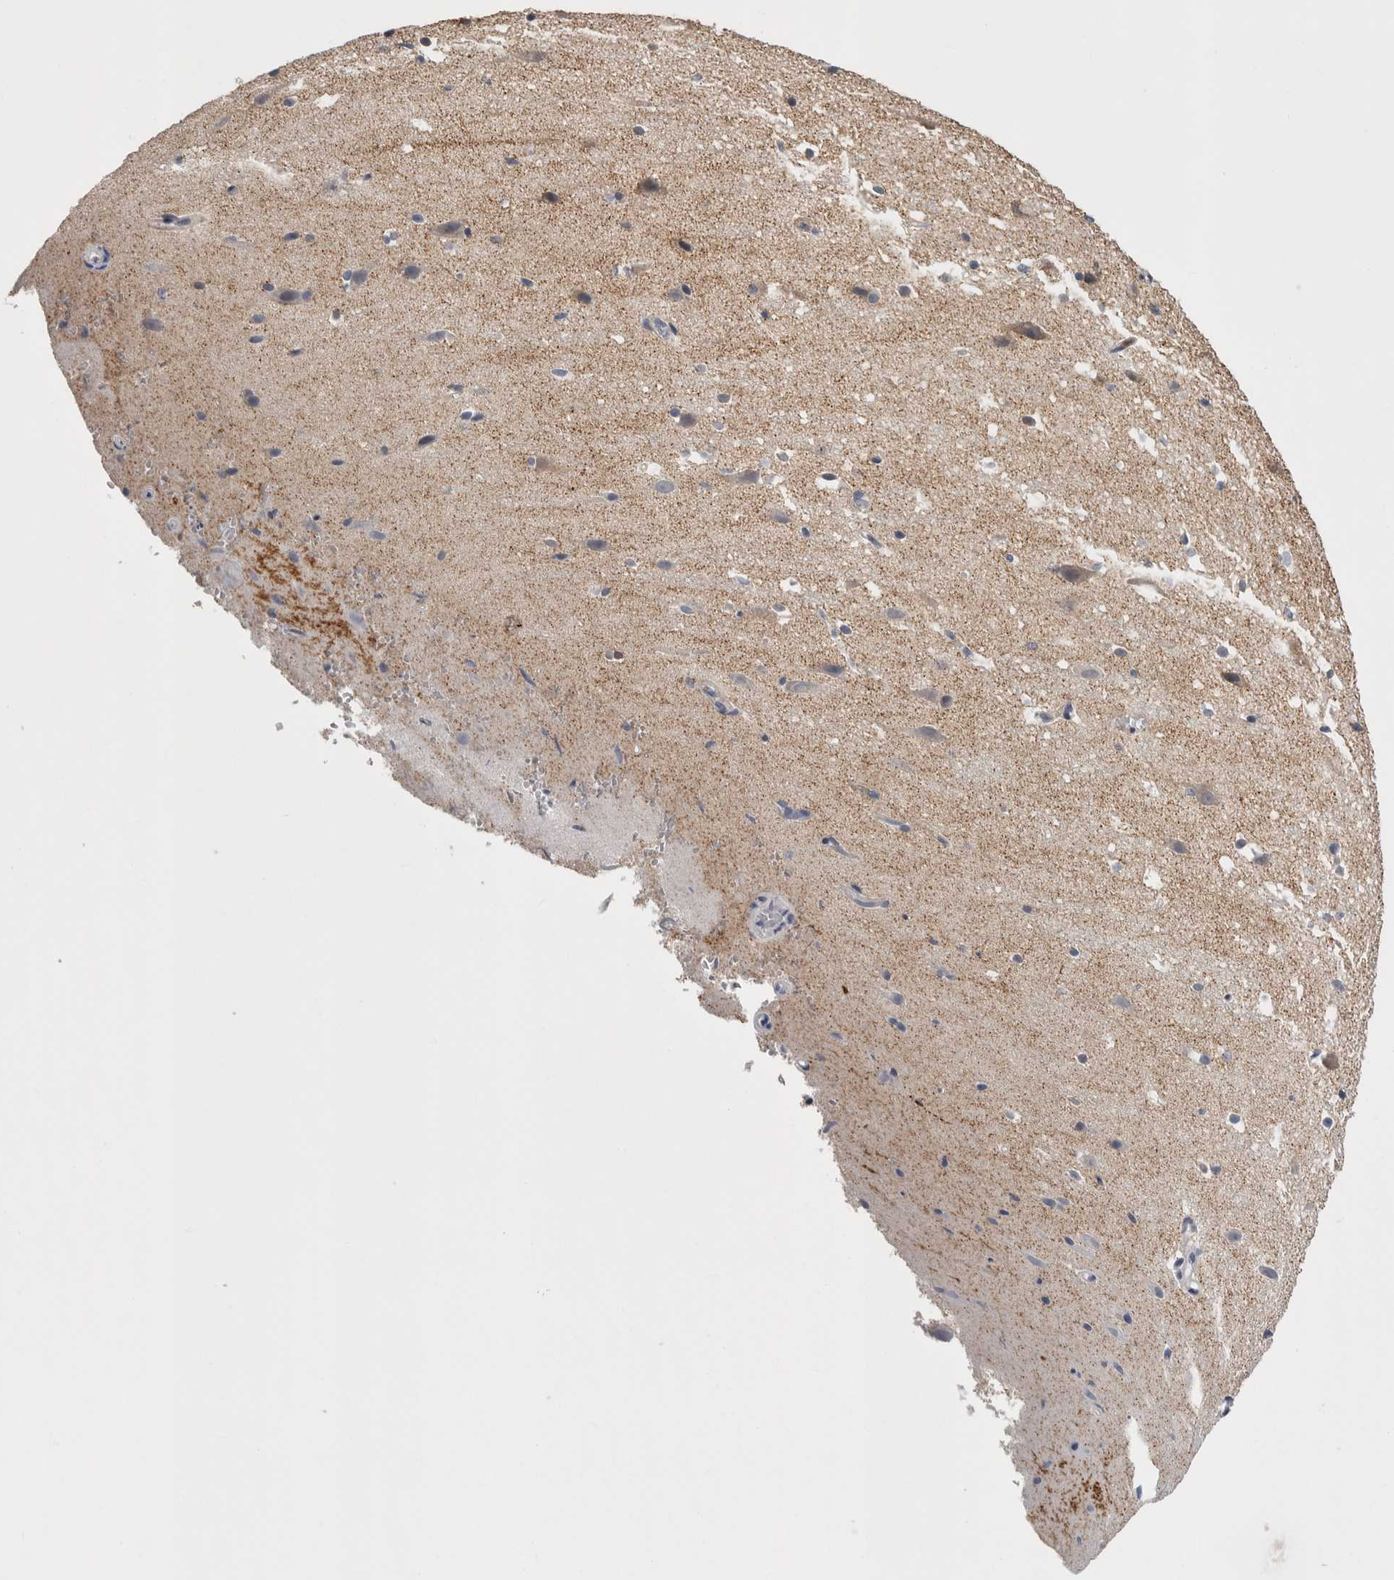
{"staining": {"intensity": "weak", "quantity": ">75%", "location": "cytoplasmic/membranous"}, "tissue": "cerebral cortex", "cell_type": "Endothelial cells", "image_type": "normal", "snomed": [{"axis": "morphology", "description": "Normal tissue, NOS"}, {"axis": "morphology", "description": "Developmental malformation"}, {"axis": "topography", "description": "Cerebral cortex"}], "caption": "This micrograph reveals immunohistochemistry staining of normal human cerebral cortex, with low weak cytoplasmic/membranous positivity in approximately >75% of endothelial cells.", "gene": "ZNF862", "patient": {"sex": "female", "age": 30}}